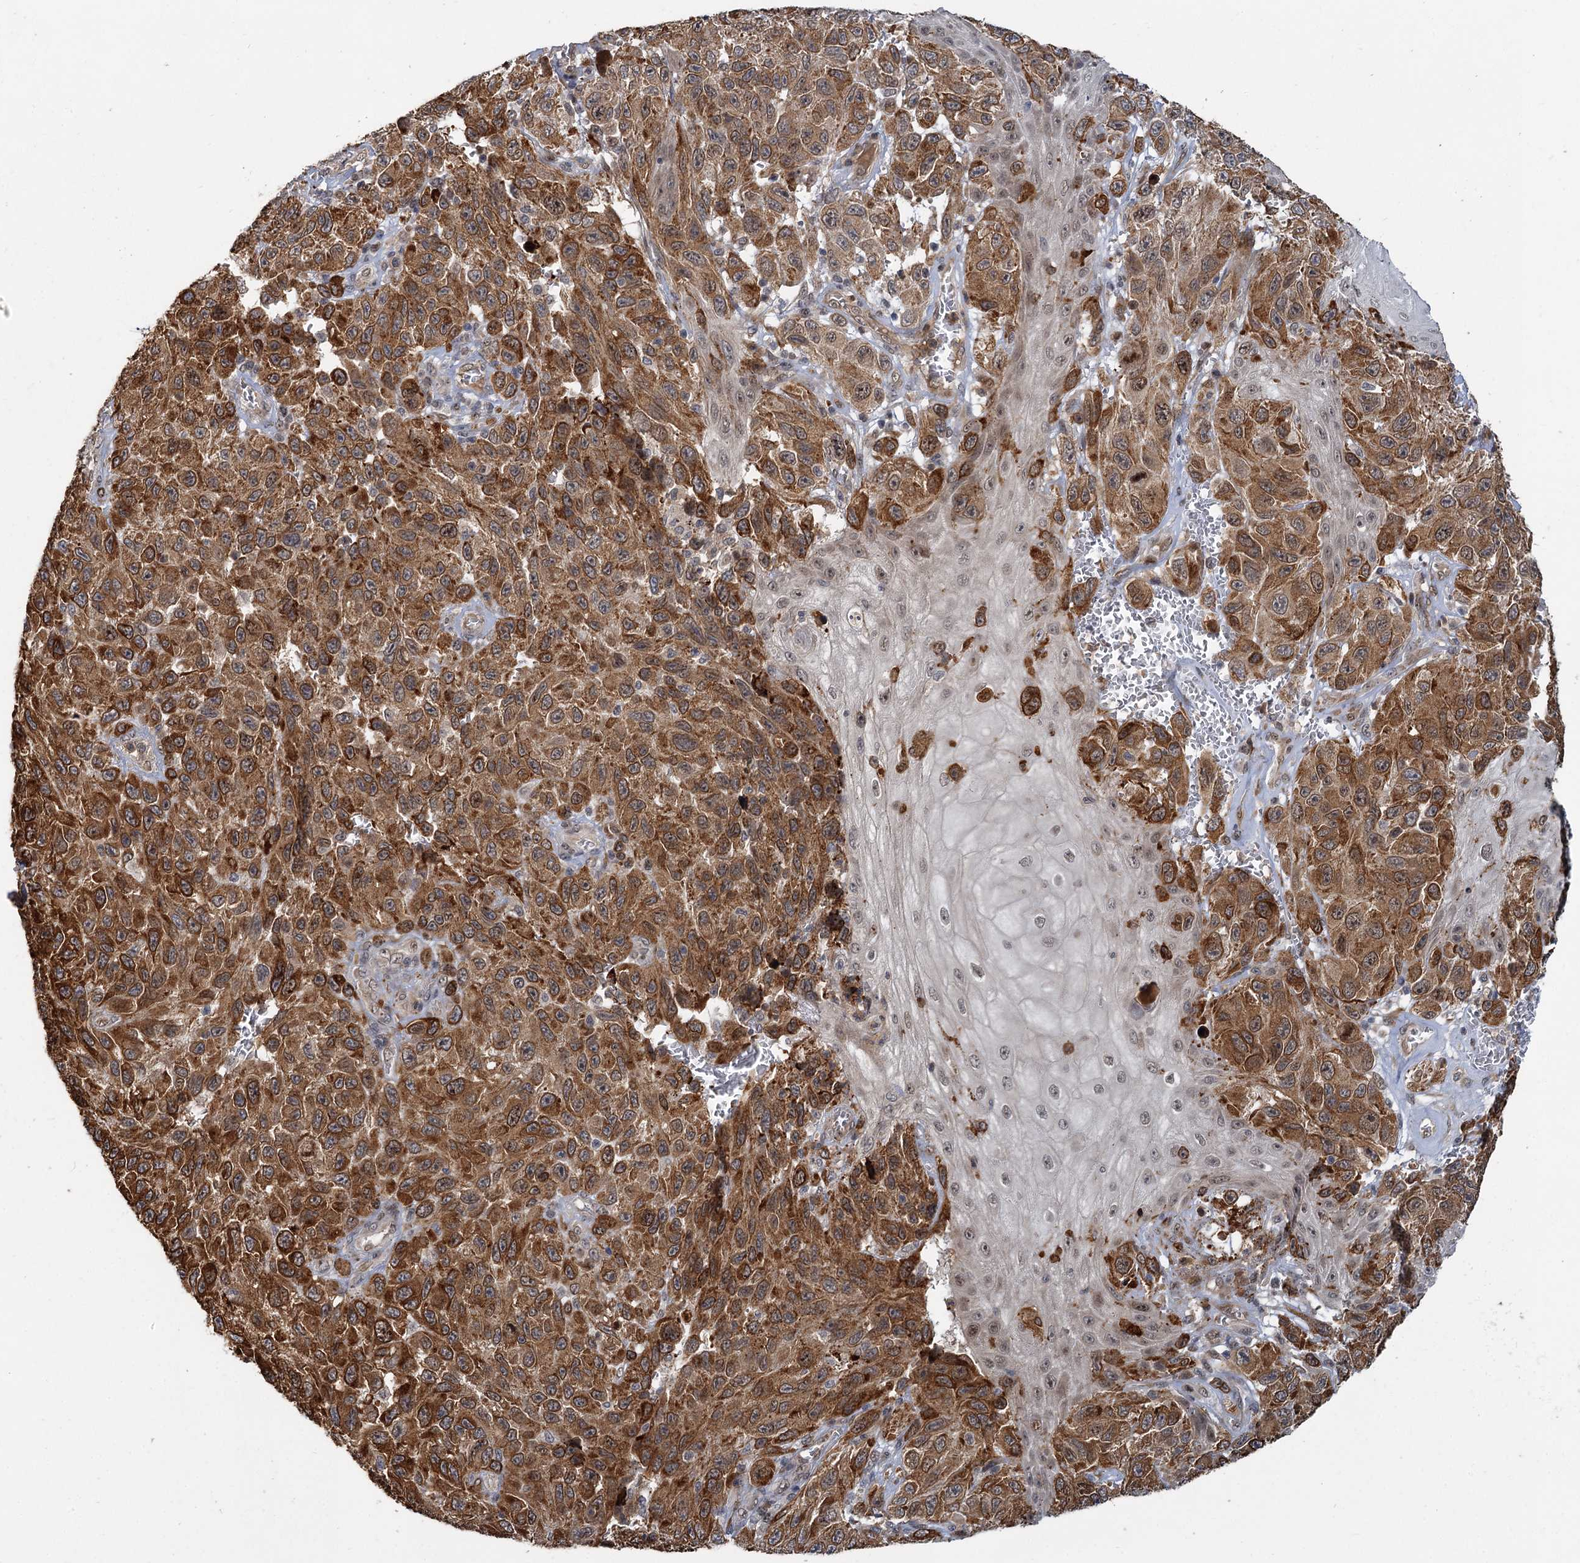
{"staining": {"intensity": "strong", "quantity": ">75%", "location": "cytoplasmic/membranous"}, "tissue": "melanoma", "cell_type": "Tumor cells", "image_type": "cancer", "snomed": [{"axis": "morphology", "description": "Normal tissue, NOS"}, {"axis": "morphology", "description": "Malignant melanoma, NOS"}, {"axis": "topography", "description": "Skin"}], "caption": "Immunohistochemical staining of malignant melanoma exhibits strong cytoplasmic/membranous protein expression in approximately >75% of tumor cells.", "gene": "APBA2", "patient": {"sex": "female", "age": 96}}